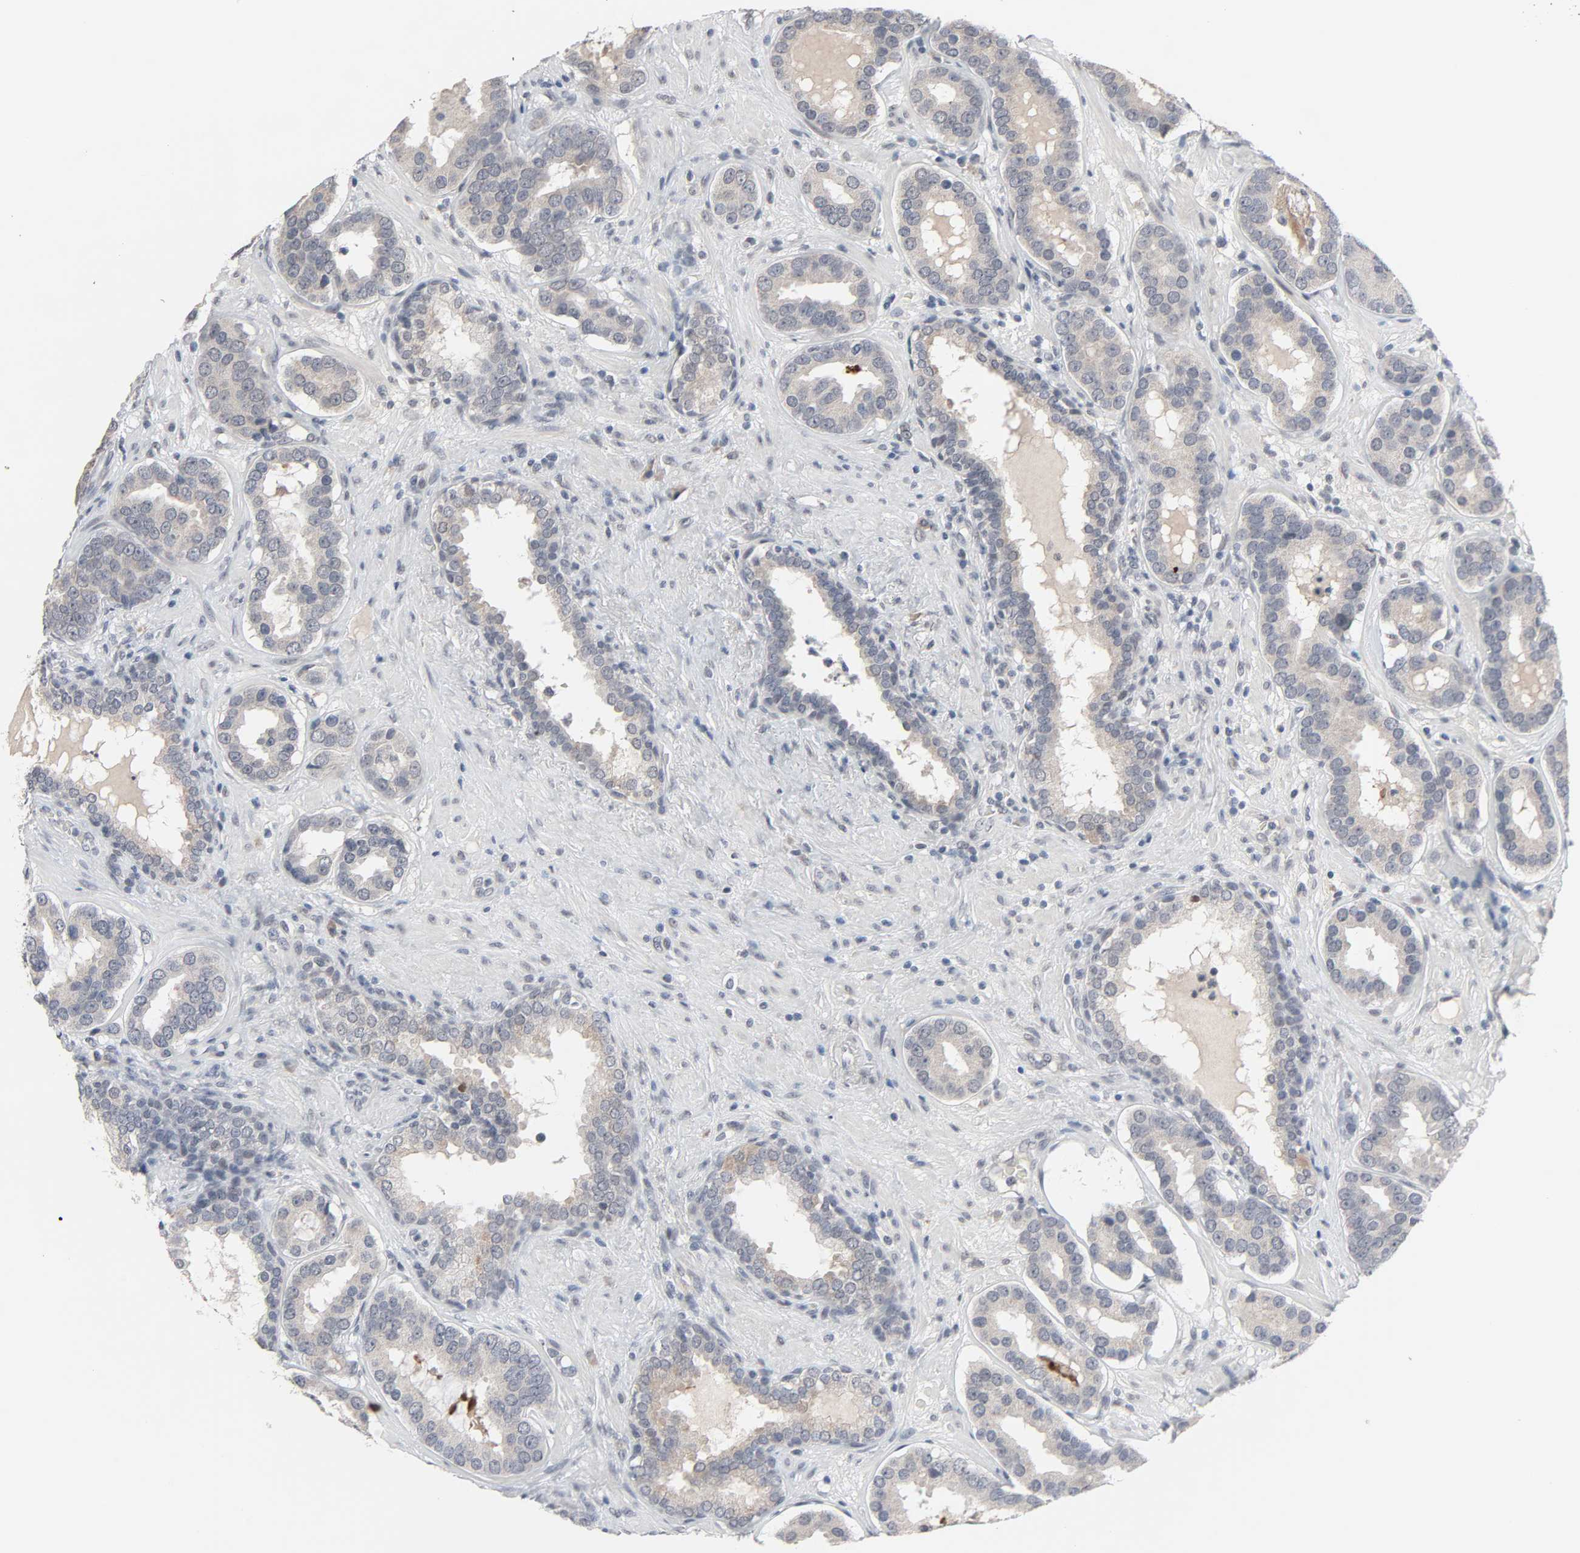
{"staining": {"intensity": "weak", "quantity": ">75%", "location": "cytoplasmic/membranous"}, "tissue": "prostate cancer", "cell_type": "Tumor cells", "image_type": "cancer", "snomed": [{"axis": "morphology", "description": "Adenocarcinoma, Low grade"}, {"axis": "topography", "description": "Prostate"}], "caption": "The photomicrograph displays a brown stain indicating the presence of a protein in the cytoplasmic/membranous of tumor cells in prostate cancer. (DAB (3,3'-diaminobenzidine) = brown stain, brightfield microscopy at high magnification).", "gene": "MT3", "patient": {"sex": "male", "age": 59}}